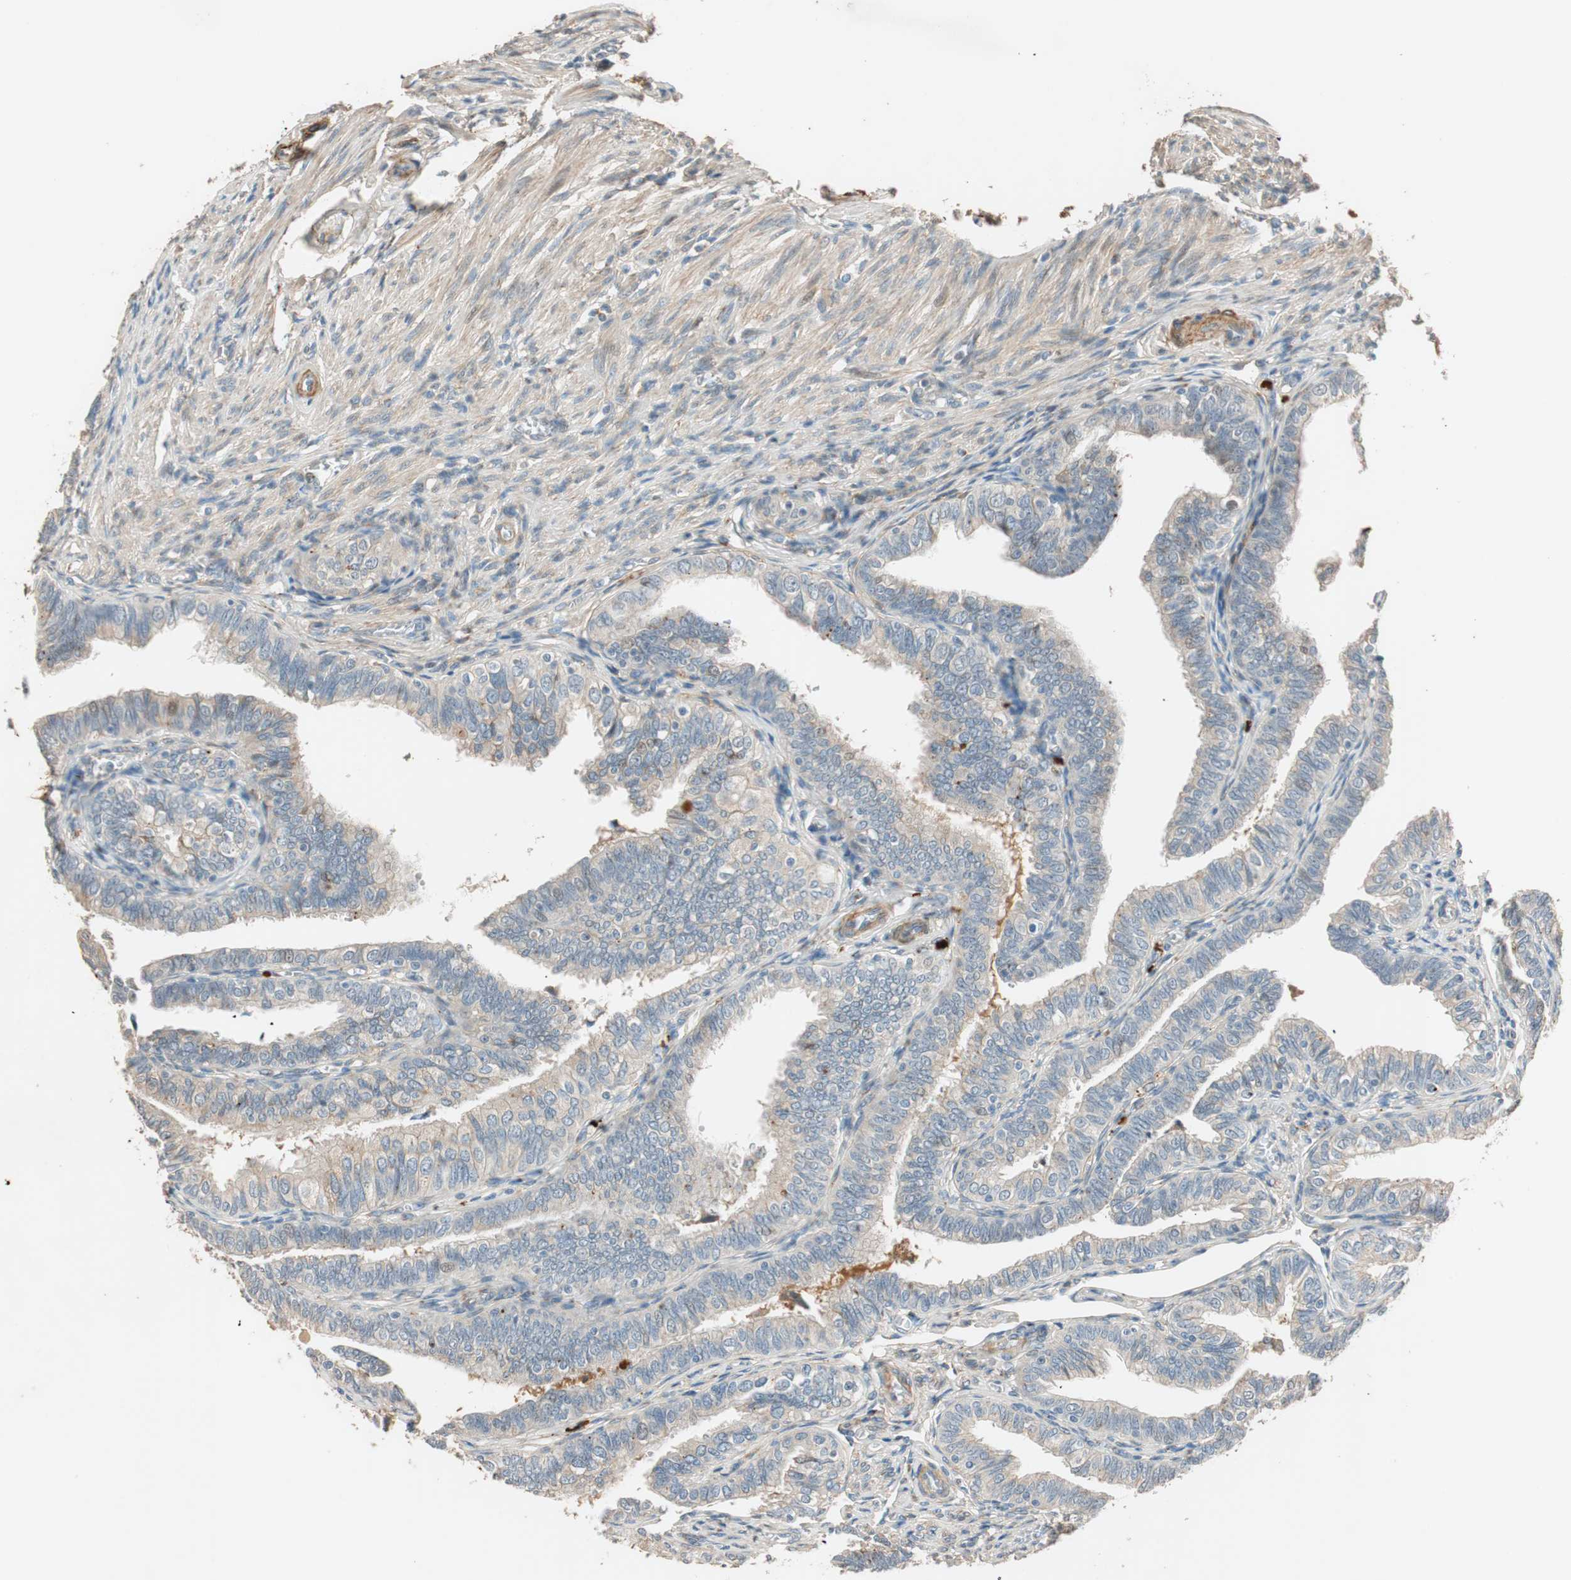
{"staining": {"intensity": "moderate", "quantity": "<25%", "location": "cytoplasmic/membranous,nuclear"}, "tissue": "fallopian tube", "cell_type": "Glandular cells", "image_type": "normal", "snomed": [{"axis": "morphology", "description": "Normal tissue, NOS"}, {"axis": "topography", "description": "Fallopian tube"}], "caption": "Moderate cytoplasmic/membranous,nuclear expression is appreciated in approximately <25% of glandular cells in benign fallopian tube.", "gene": "EPHA6", "patient": {"sex": "female", "age": 46}}